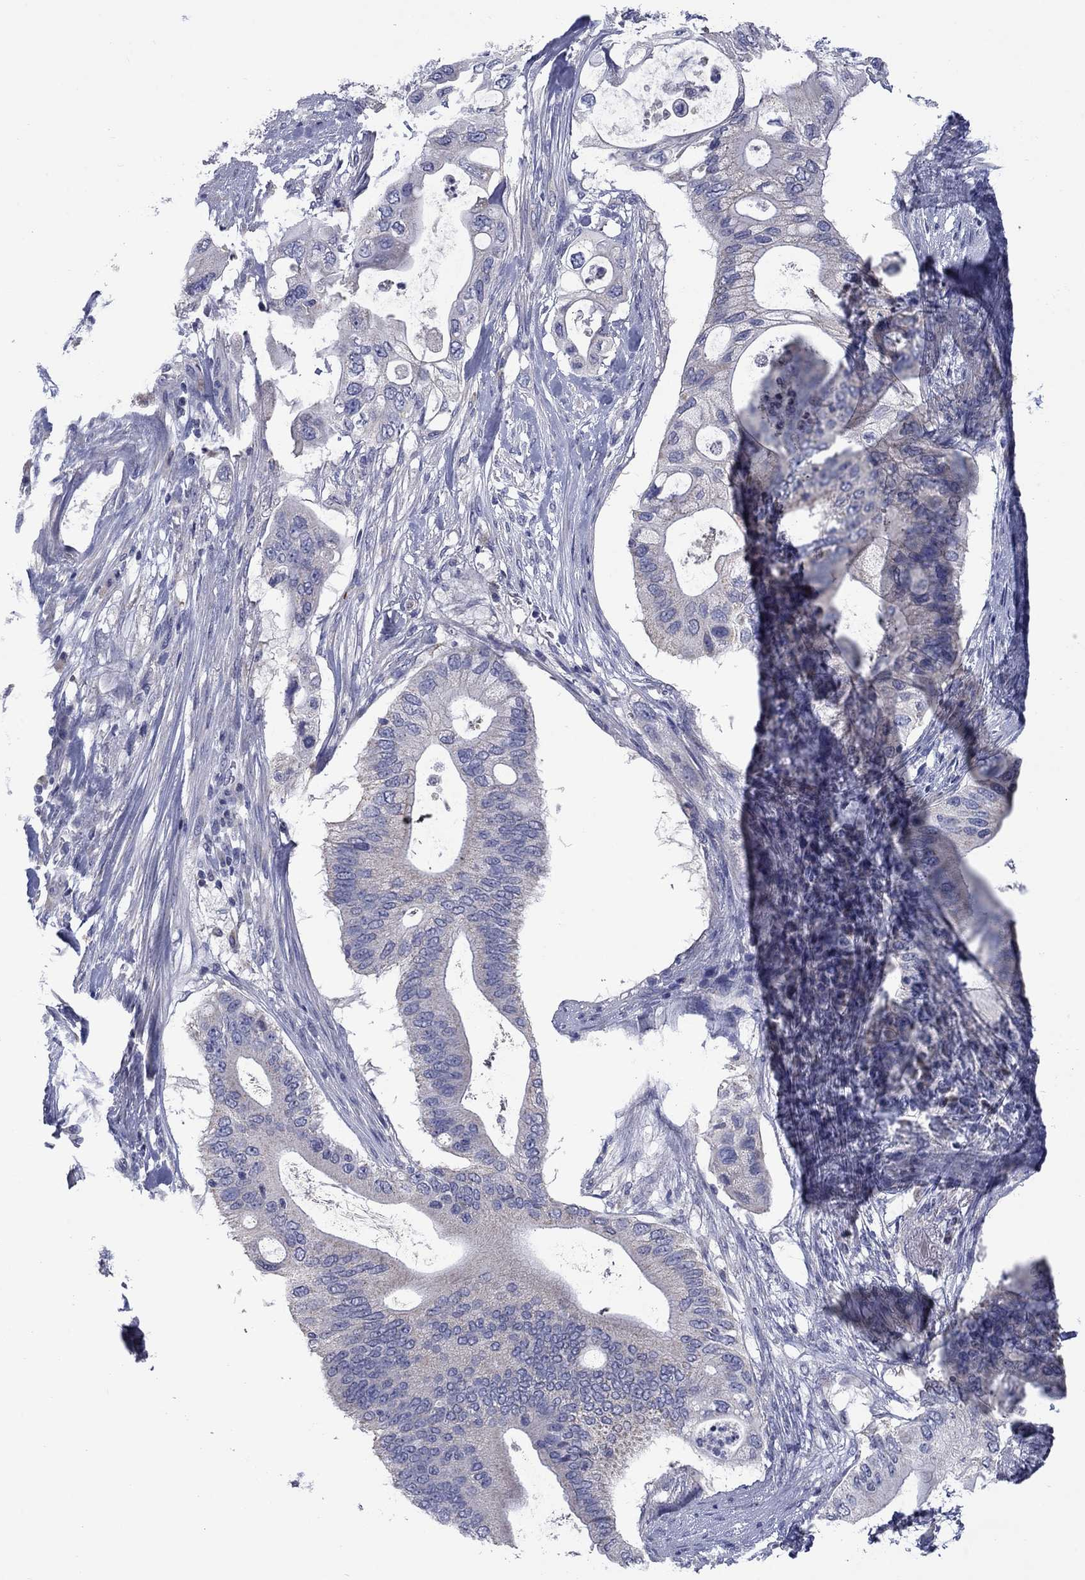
{"staining": {"intensity": "negative", "quantity": "none", "location": "none"}, "tissue": "pancreatic cancer", "cell_type": "Tumor cells", "image_type": "cancer", "snomed": [{"axis": "morphology", "description": "Adenocarcinoma, NOS"}, {"axis": "topography", "description": "Pancreas"}], "caption": "Immunohistochemical staining of human pancreatic cancer (adenocarcinoma) displays no significant expression in tumor cells.", "gene": "FRK", "patient": {"sex": "female", "age": 72}}